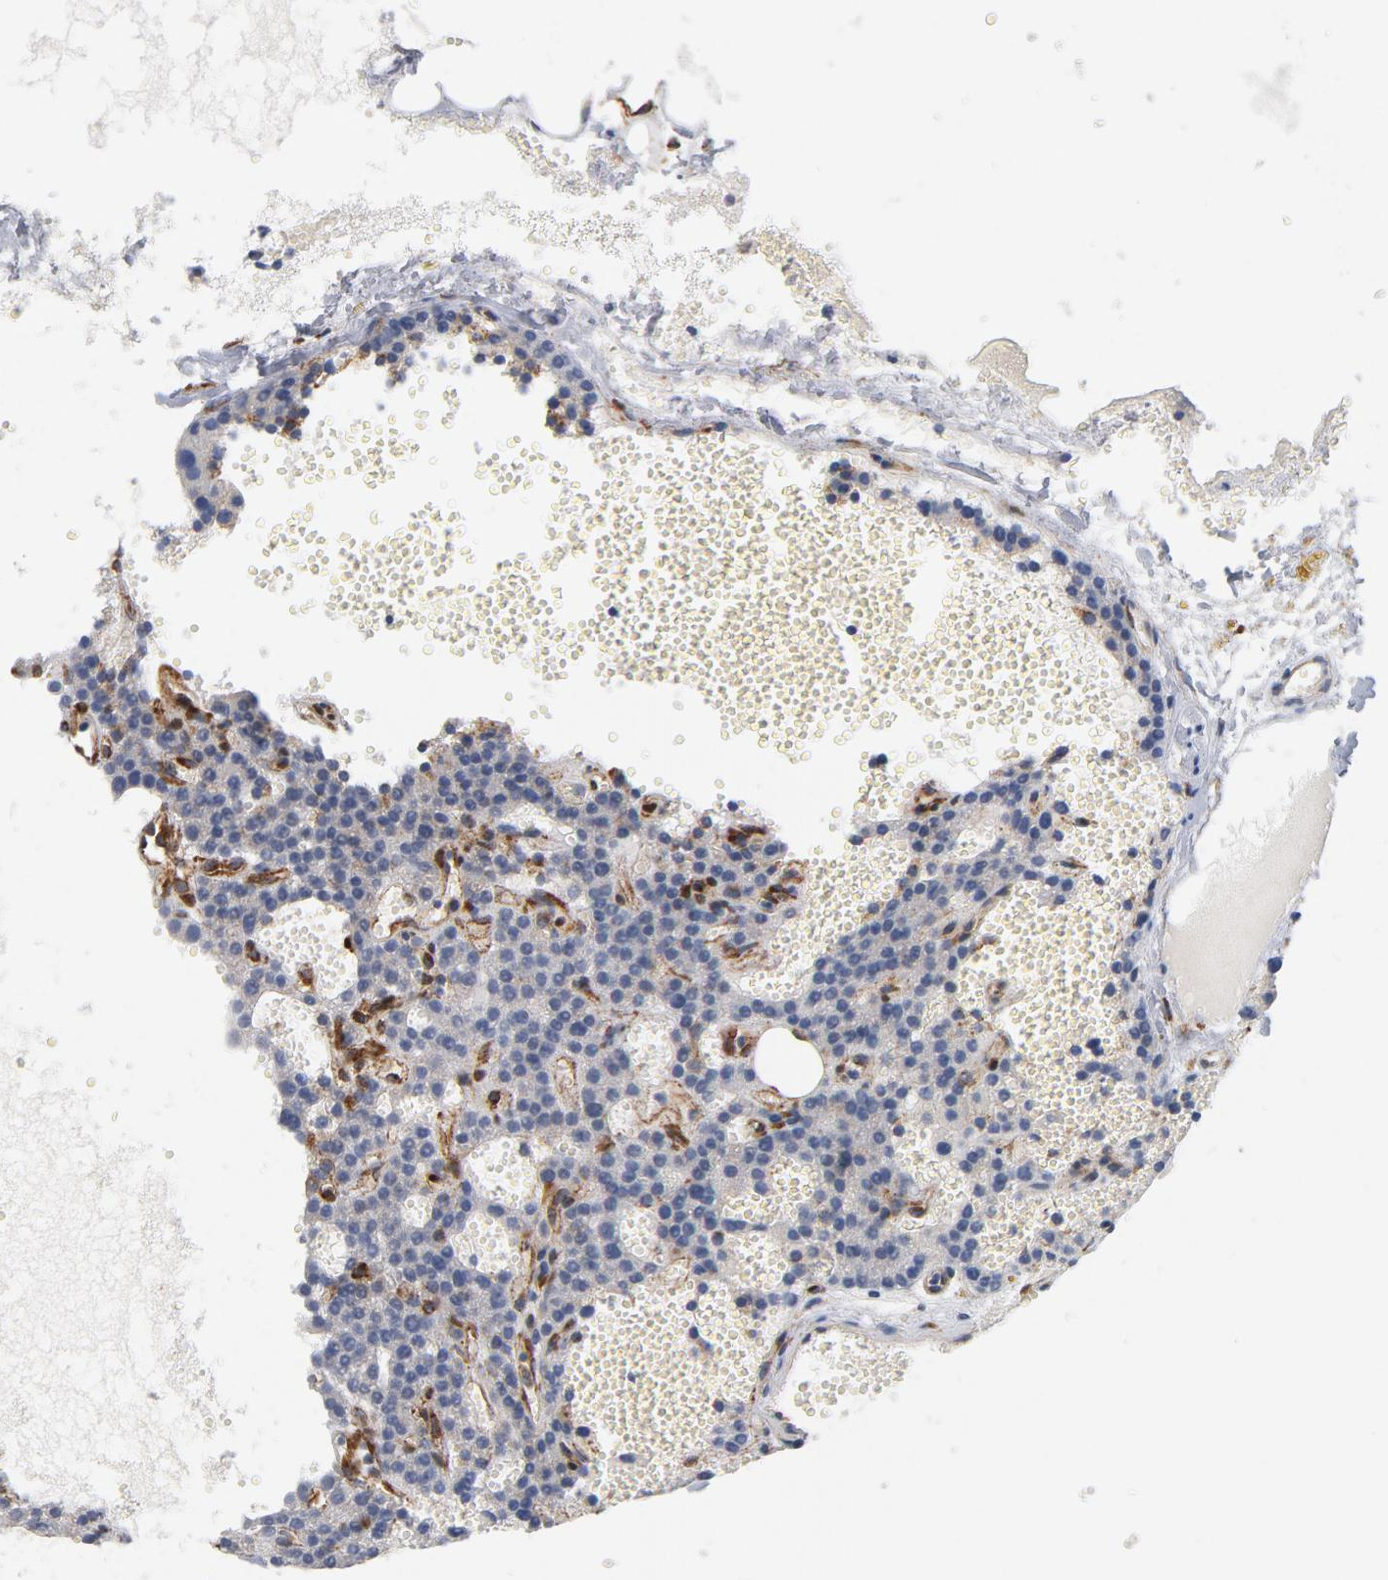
{"staining": {"intensity": "negative", "quantity": "none", "location": "none"}, "tissue": "parathyroid gland", "cell_type": "Glandular cells", "image_type": "normal", "snomed": [{"axis": "morphology", "description": "Normal tissue, NOS"}, {"axis": "topography", "description": "Parathyroid gland"}], "caption": "The image demonstrates no significant positivity in glandular cells of parathyroid gland.", "gene": "SERPINH1", "patient": {"sex": "male", "age": 25}}